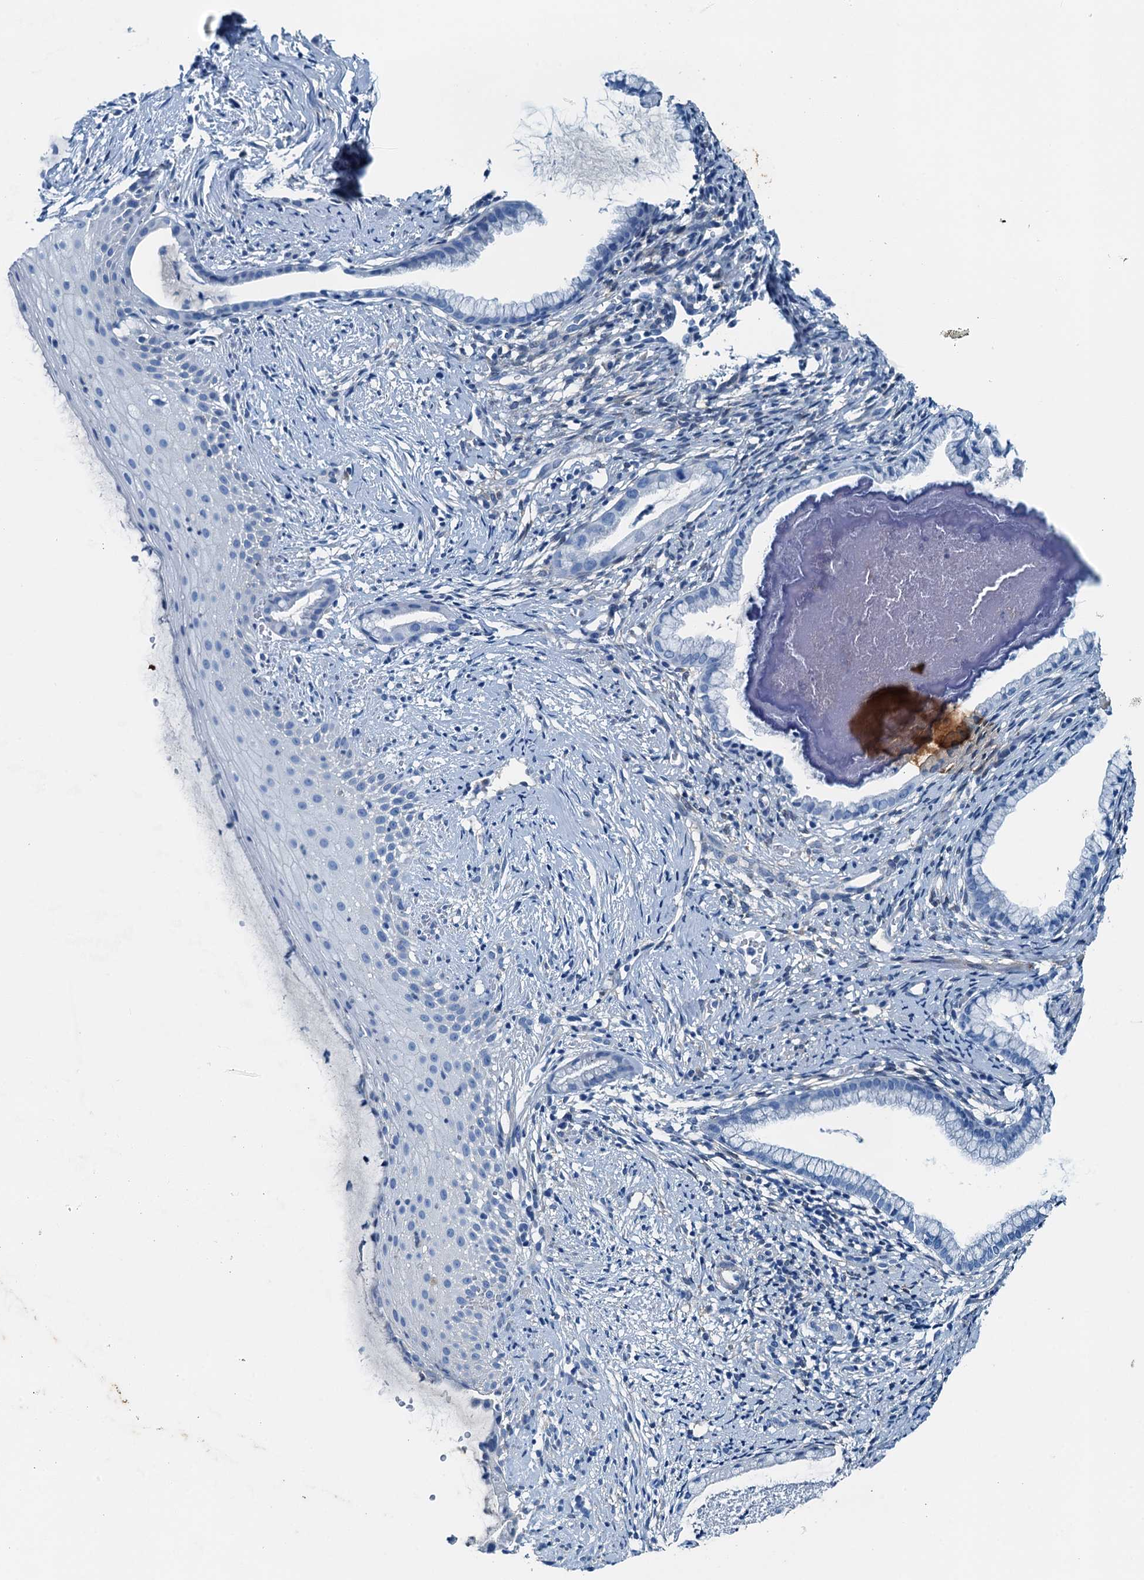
{"staining": {"intensity": "negative", "quantity": "none", "location": "none"}, "tissue": "cervix", "cell_type": "Glandular cells", "image_type": "normal", "snomed": [{"axis": "morphology", "description": "Normal tissue, NOS"}, {"axis": "topography", "description": "Cervix"}], "caption": "Immunohistochemistry image of unremarkable cervix stained for a protein (brown), which exhibits no expression in glandular cells.", "gene": "RAB3IL1", "patient": {"sex": "female", "age": 36}}